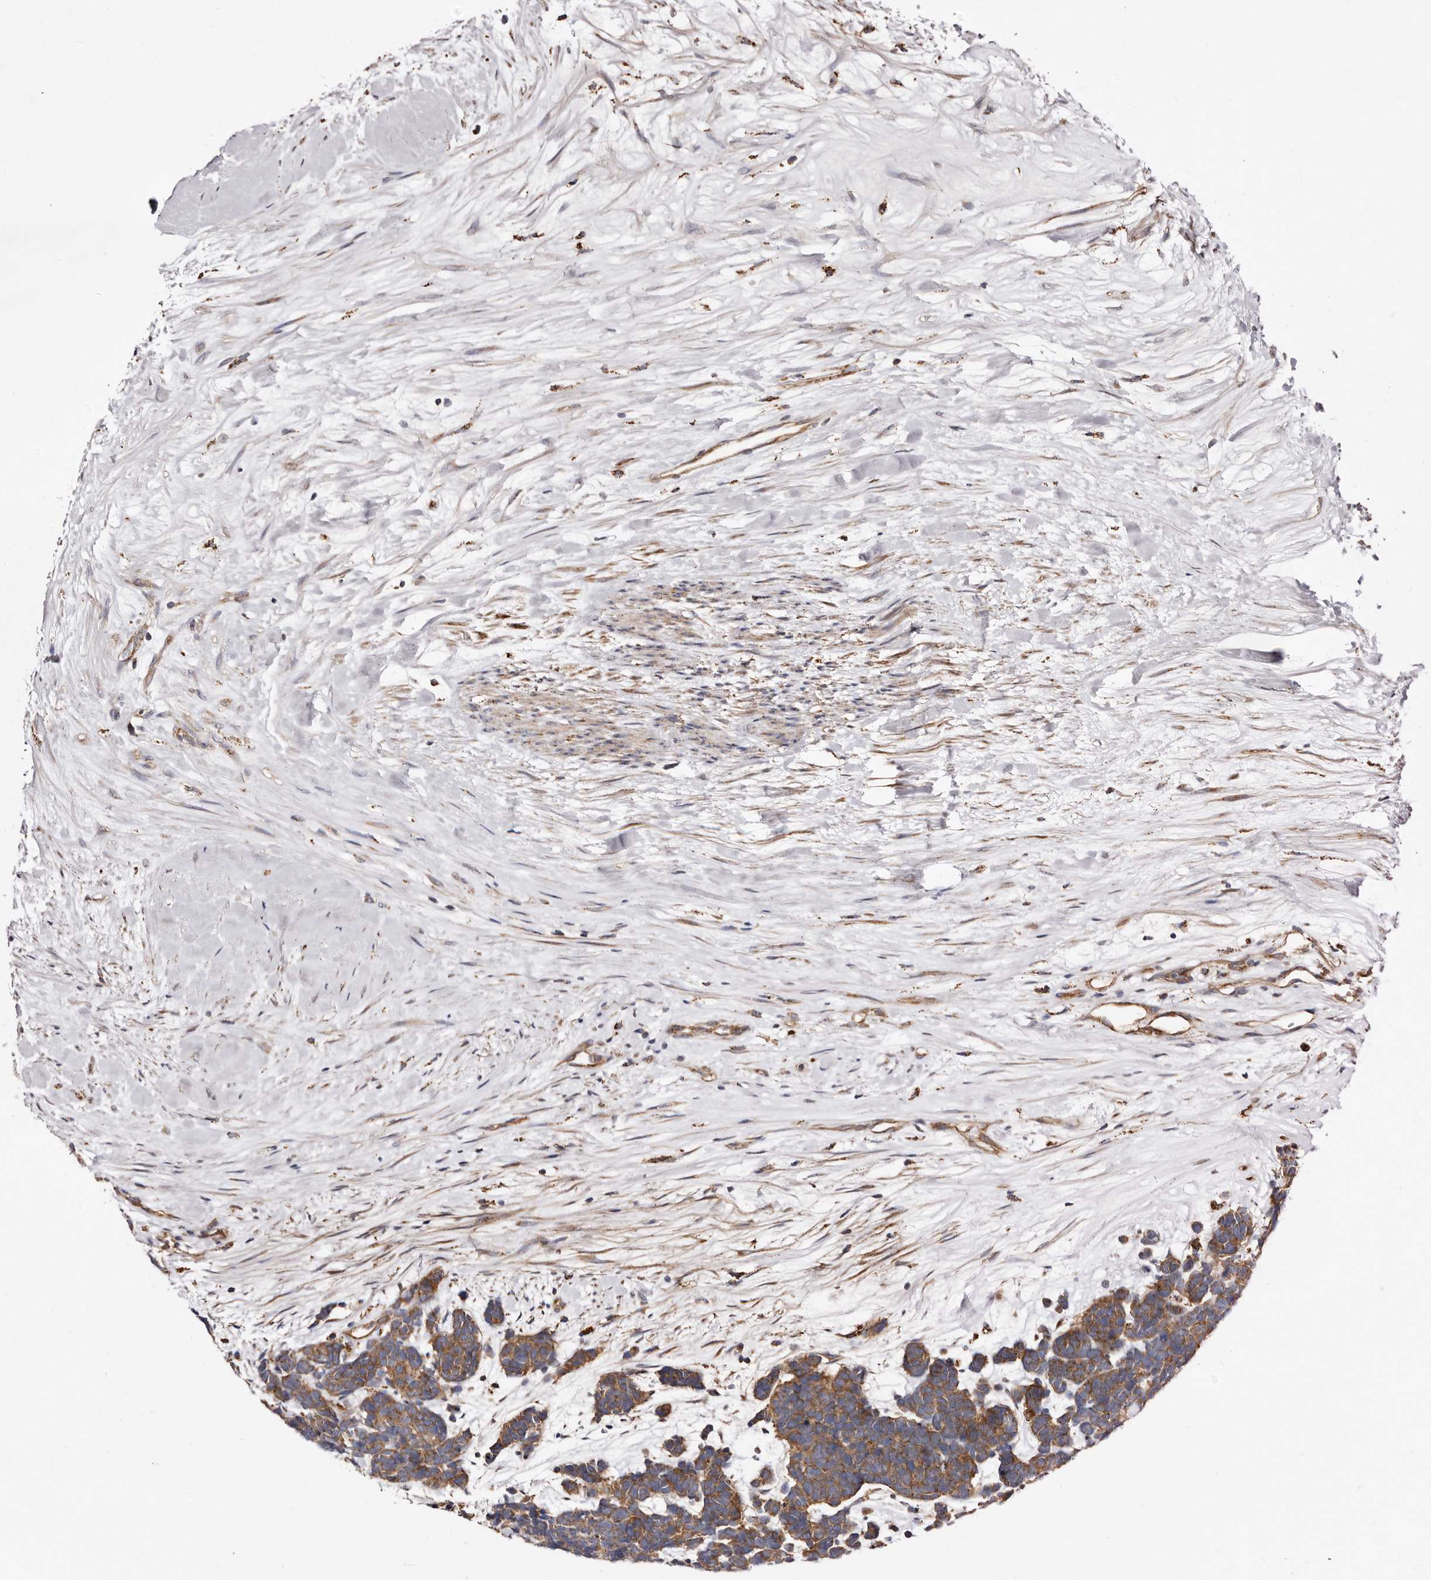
{"staining": {"intensity": "moderate", "quantity": ">75%", "location": "cytoplasmic/membranous"}, "tissue": "carcinoid", "cell_type": "Tumor cells", "image_type": "cancer", "snomed": [{"axis": "morphology", "description": "Carcinoma, NOS"}, {"axis": "morphology", "description": "Carcinoid, malignant, NOS"}, {"axis": "topography", "description": "Urinary bladder"}], "caption": "There is medium levels of moderate cytoplasmic/membranous expression in tumor cells of carcinoma, as demonstrated by immunohistochemical staining (brown color).", "gene": "LUZP1", "patient": {"sex": "male", "age": 57}}